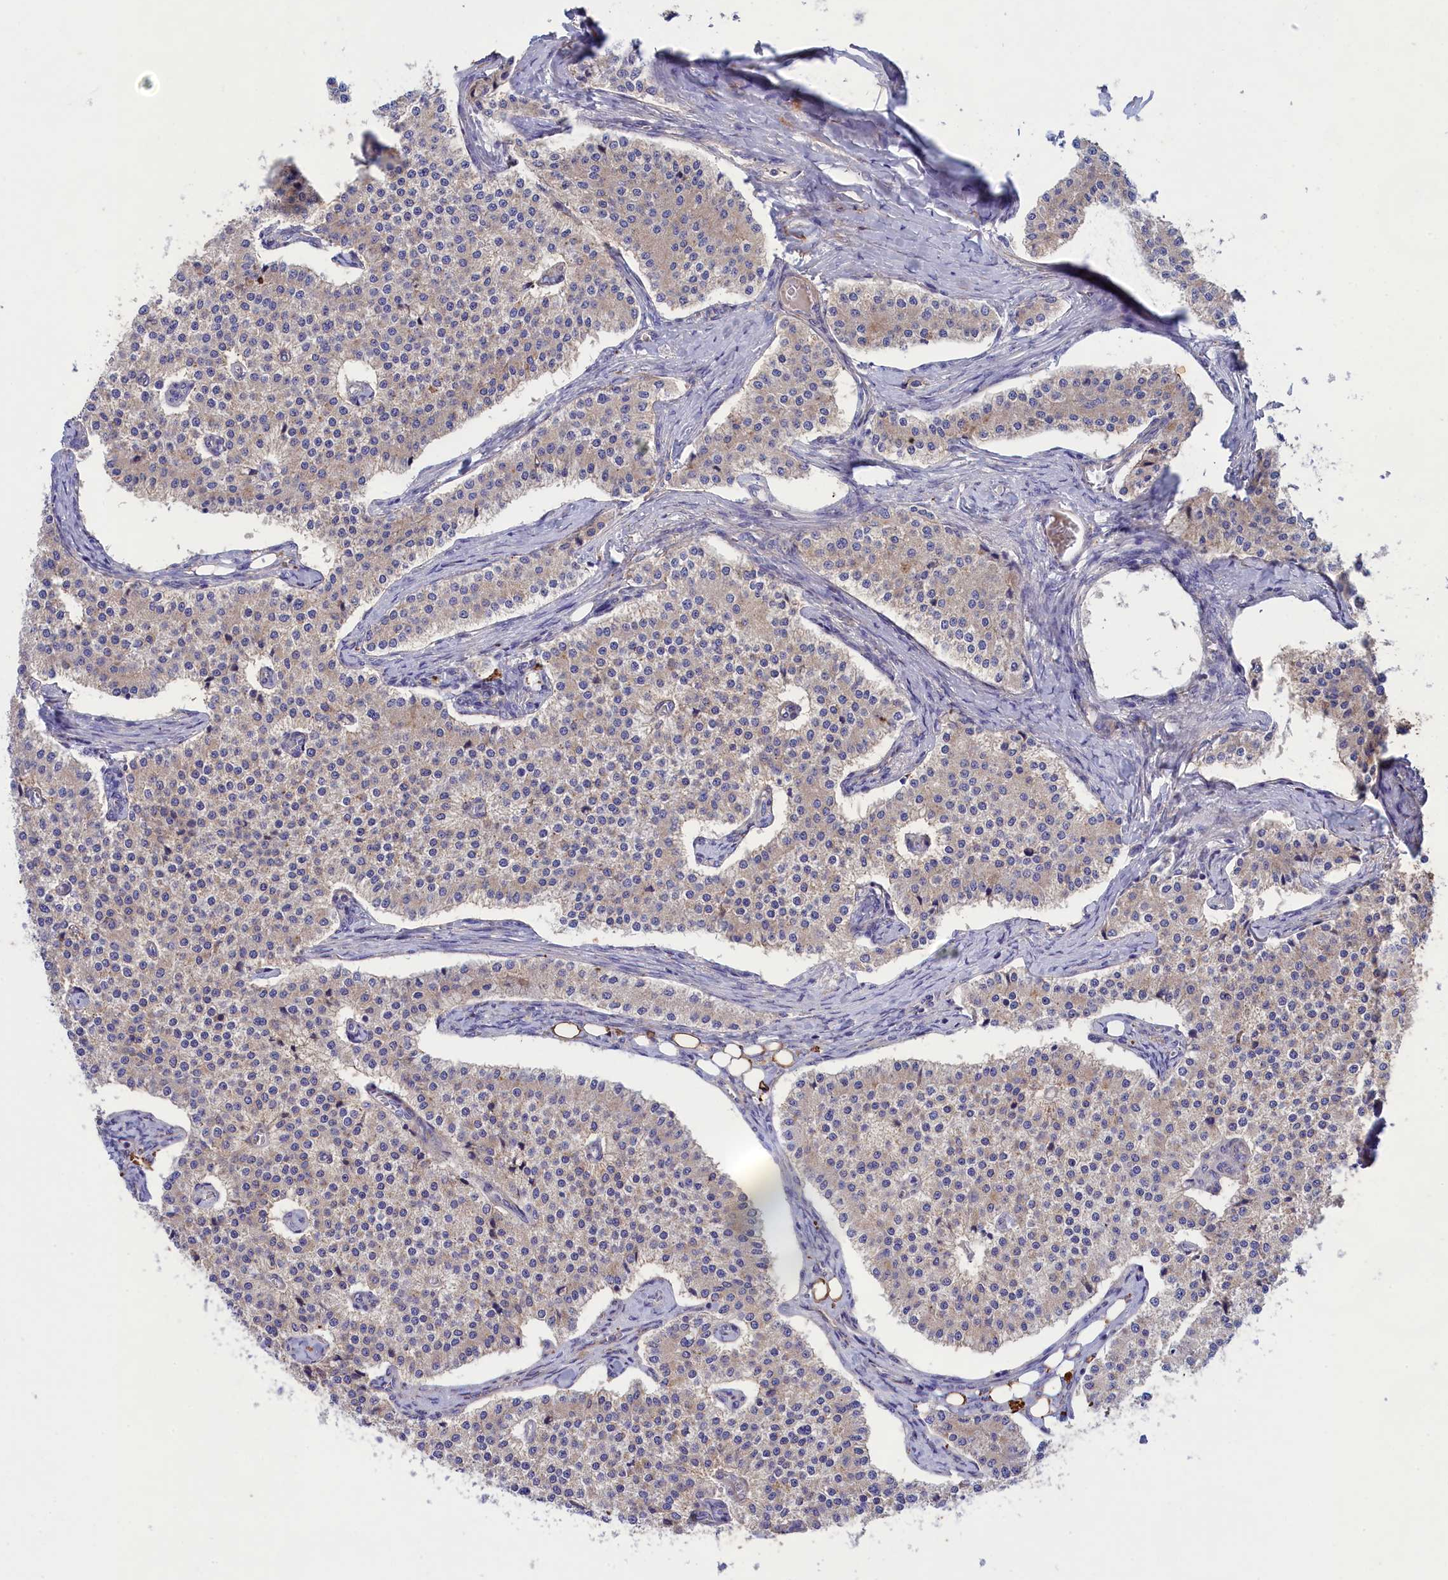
{"staining": {"intensity": "weak", "quantity": "<25%", "location": "cytoplasmic/membranous"}, "tissue": "carcinoid", "cell_type": "Tumor cells", "image_type": "cancer", "snomed": [{"axis": "morphology", "description": "Carcinoid, malignant, NOS"}, {"axis": "topography", "description": "Colon"}], "caption": "An immunohistochemistry (IHC) micrograph of carcinoid is shown. There is no staining in tumor cells of carcinoid. (DAB immunohistochemistry visualized using brightfield microscopy, high magnification).", "gene": "SCAMP4", "patient": {"sex": "female", "age": 52}}